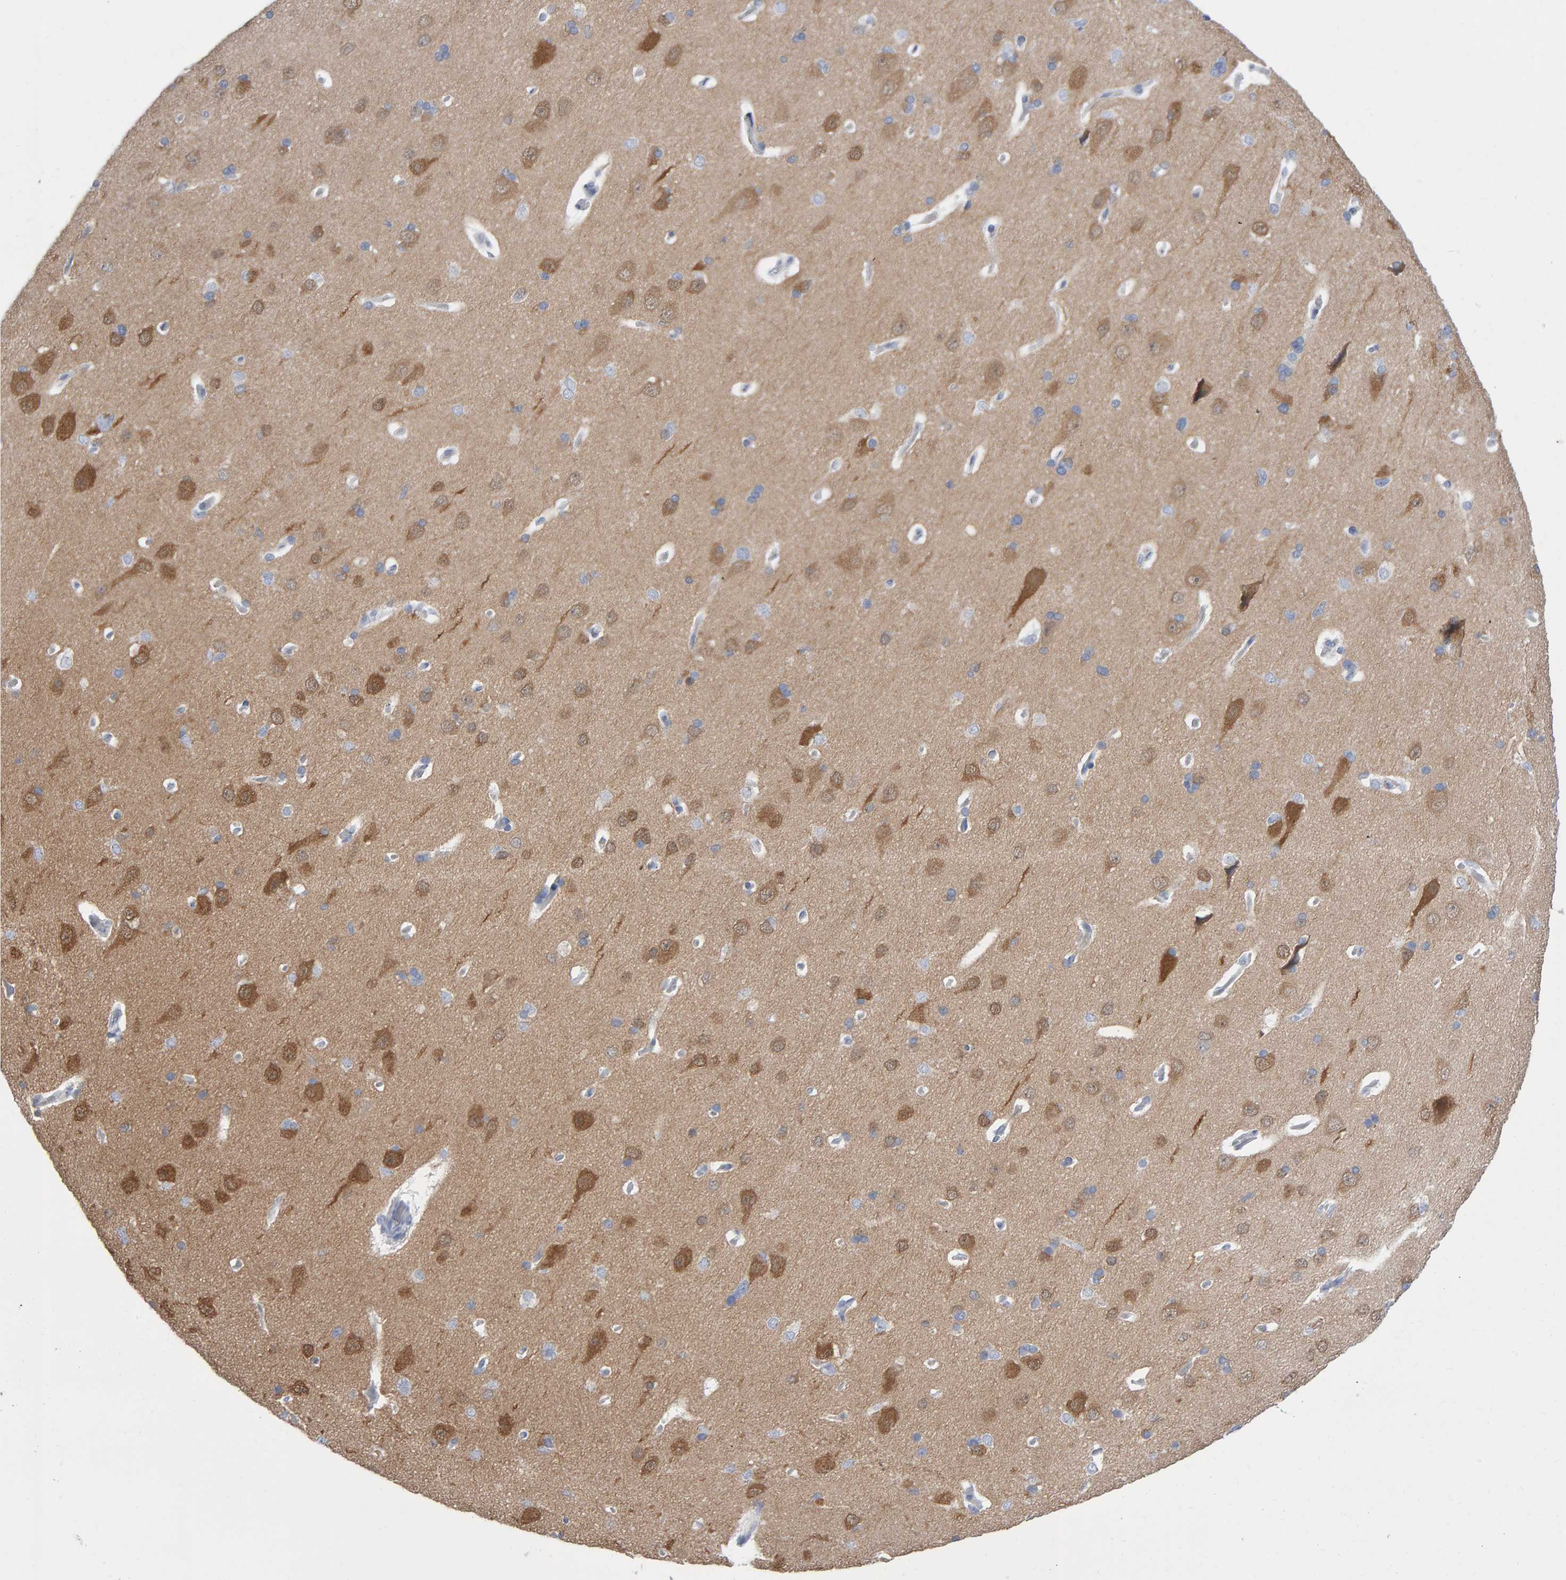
{"staining": {"intensity": "negative", "quantity": "none", "location": "none"}, "tissue": "cerebral cortex", "cell_type": "Endothelial cells", "image_type": "normal", "snomed": [{"axis": "morphology", "description": "Normal tissue, NOS"}, {"axis": "topography", "description": "Cerebral cortex"}], "caption": "This is an immunohistochemistry image of normal human cerebral cortex. There is no expression in endothelial cells.", "gene": "NCDN", "patient": {"sex": "male", "age": 62}}